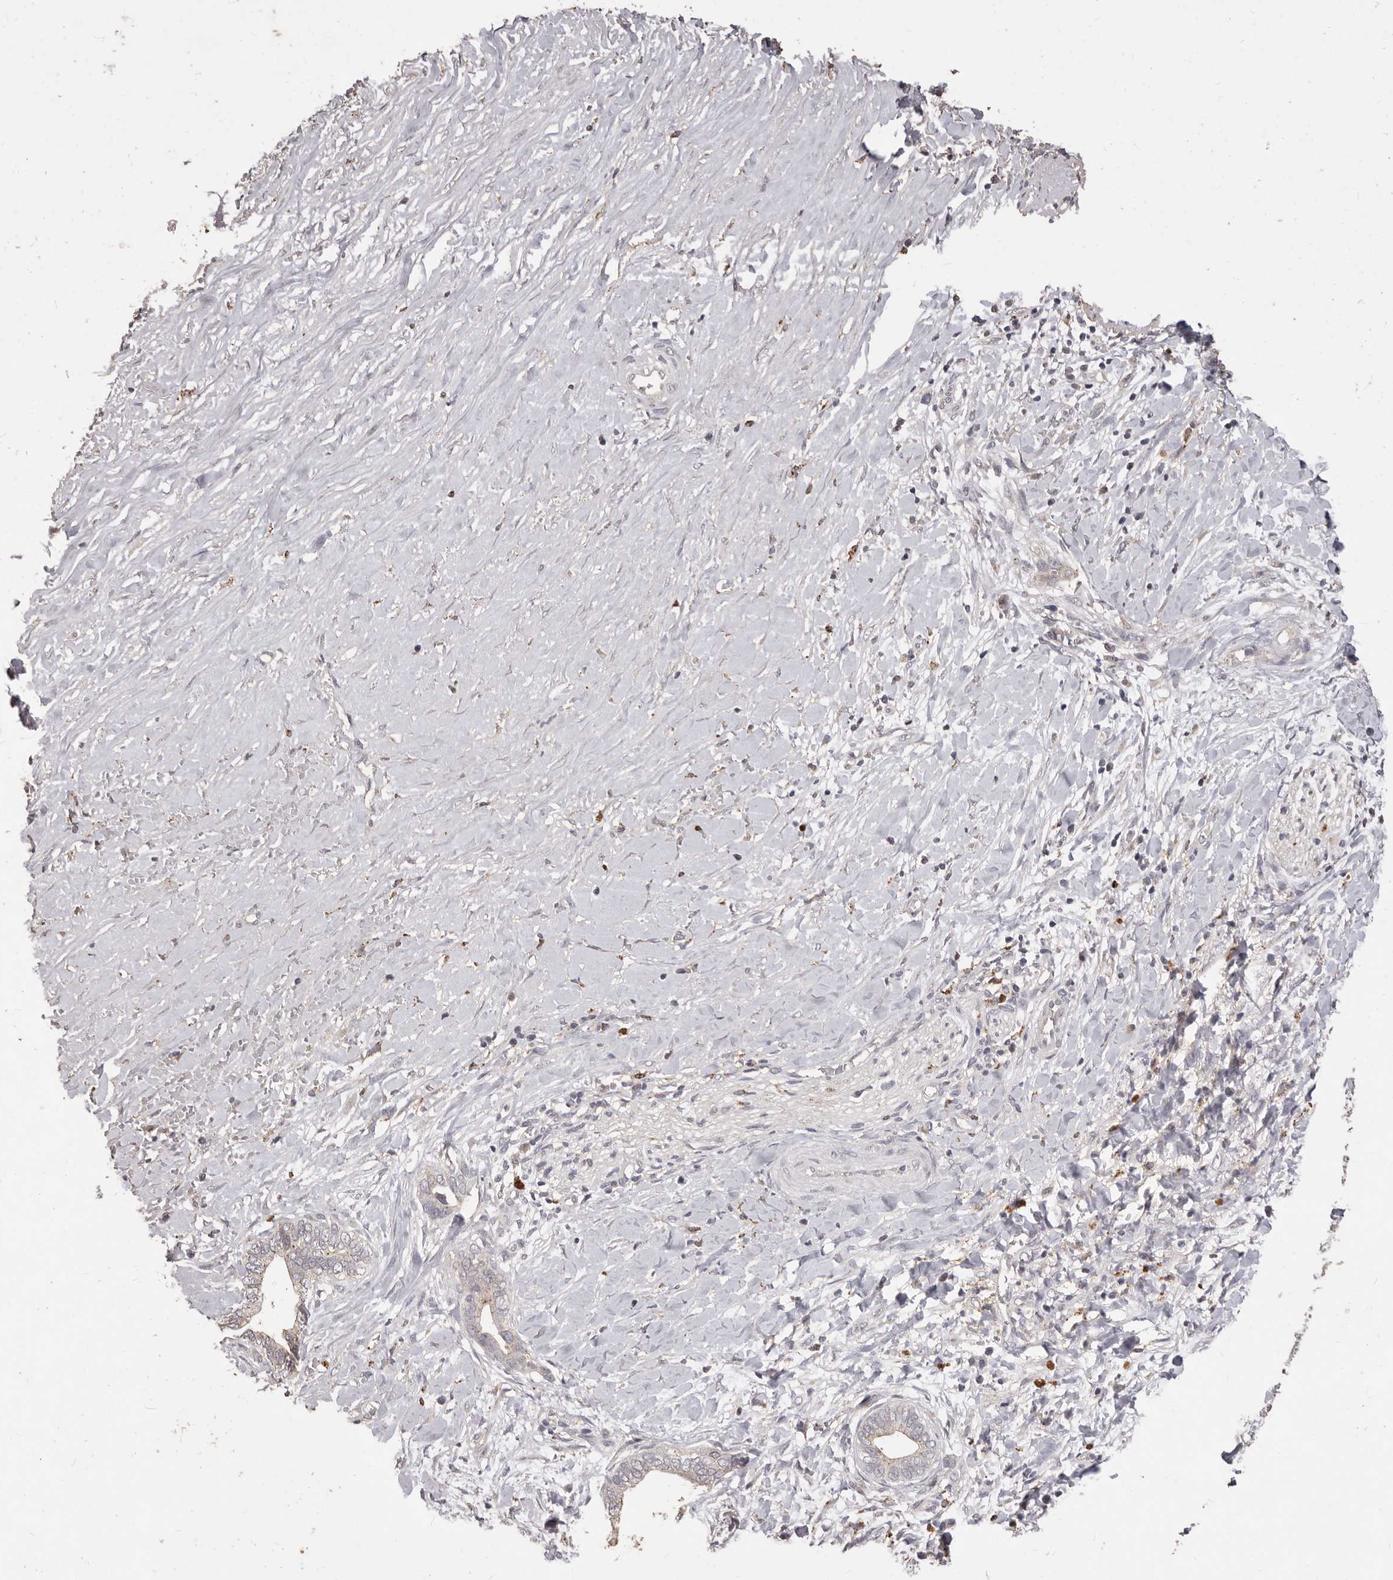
{"staining": {"intensity": "negative", "quantity": "none", "location": "none"}, "tissue": "liver cancer", "cell_type": "Tumor cells", "image_type": "cancer", "snomed": [{"axis": "morphology", "description": "Cholangiocarcinoma"}, {"axis": "topography", "description": "Liver"}], "caption": "There is no significant positivity in tumor cells of liver cholangiocarcinoma.", "gene": "PRSS27", "patient": {"sex": "female", "age": 79}}